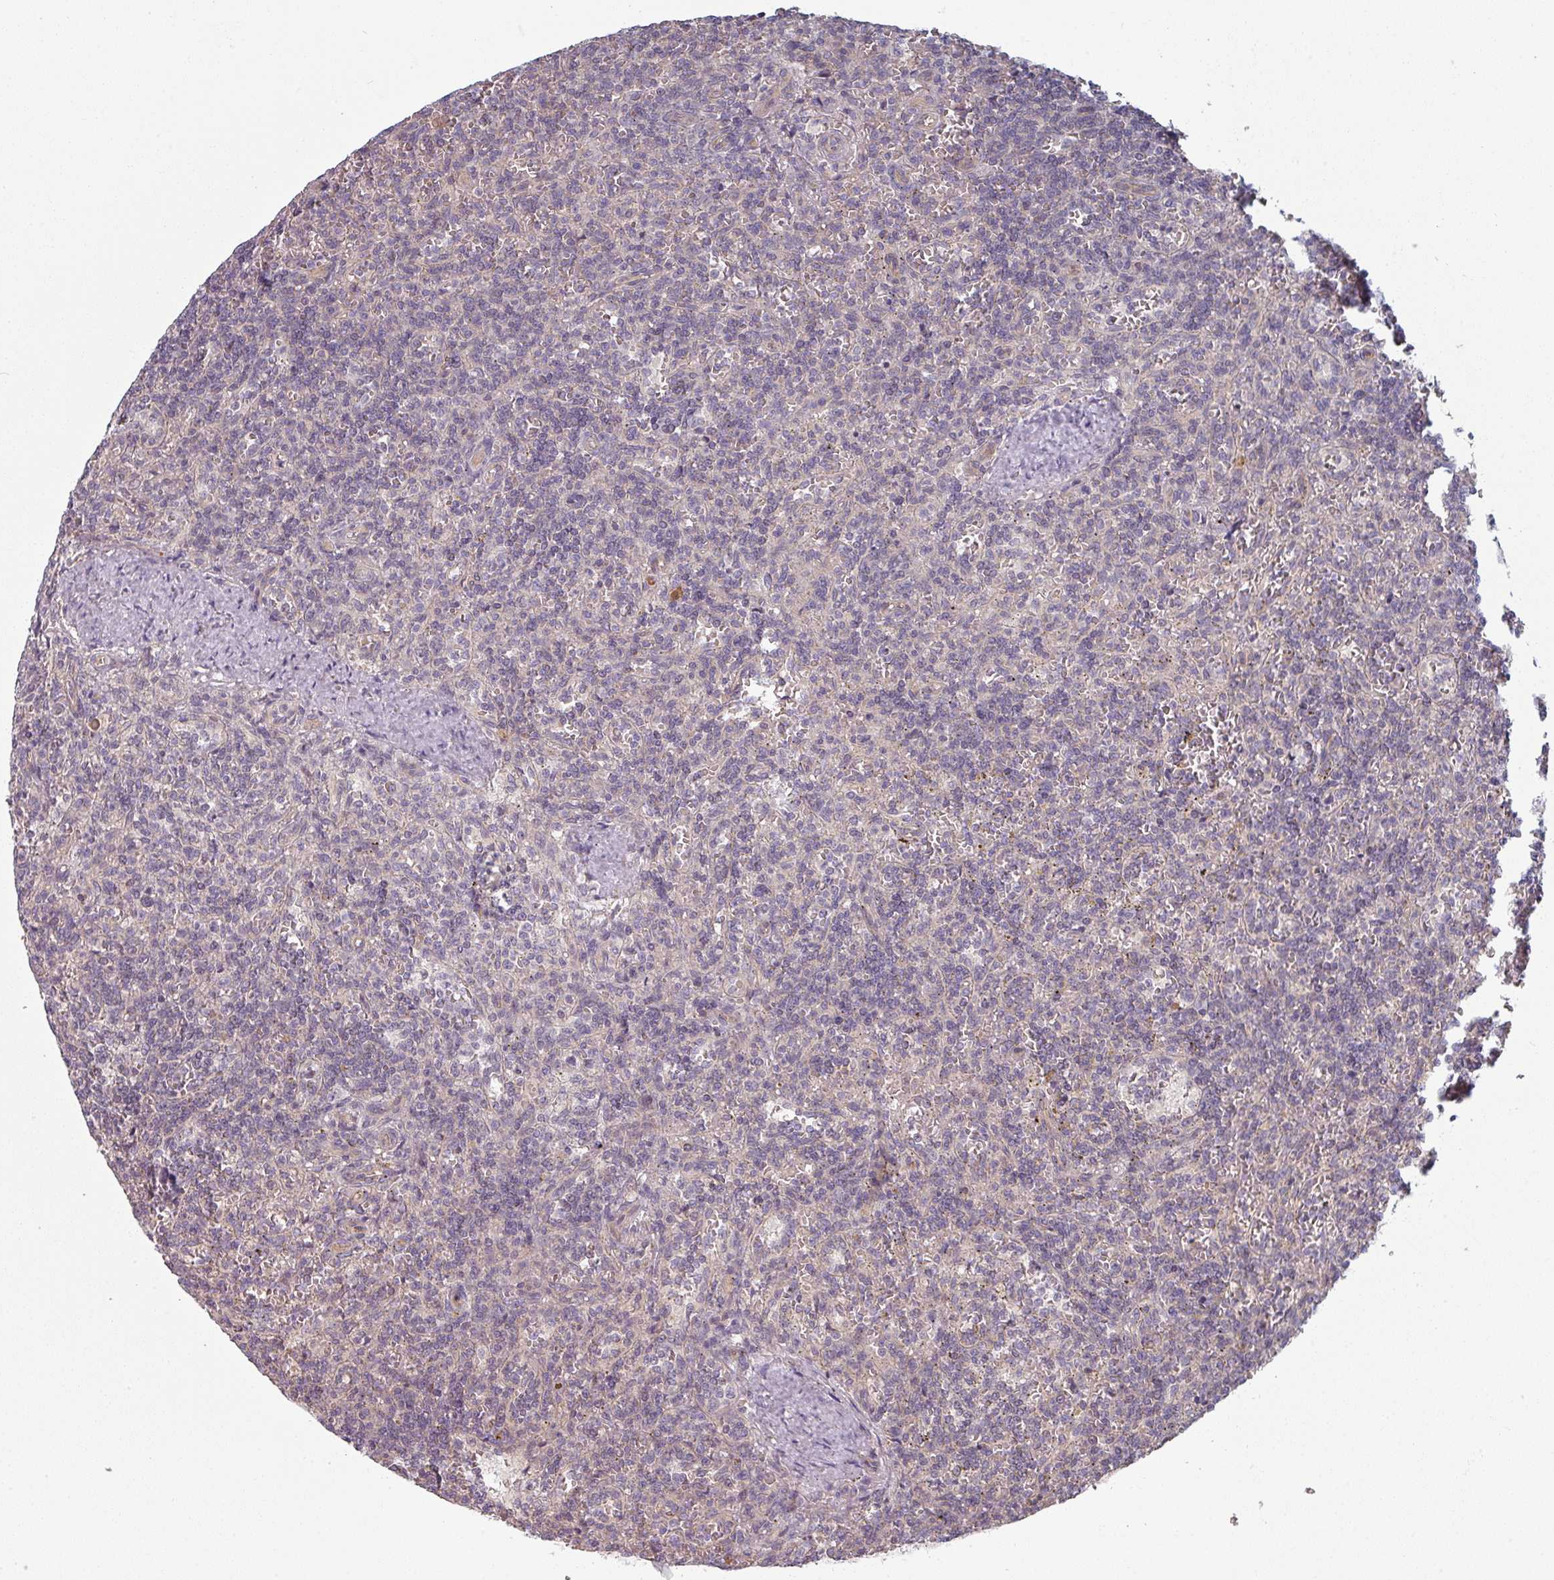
{"staining": {"intensity": "negative", "quantity": "none", "location": "none"}, "tissue": "lymphoma", "cell_type": "Tumor cells", "image_type": "cancer", "snomed": [{"axis": "morphology", "description": "Malignant lymphoma, non-Hodgkin's type, Low grade"}, {"axis": "topography", "description": "Spleen"}], "caption": "Immunohistochemical staining of lymphoma displays no significant positivity in tumor cells. The staining was performed using DAB to visualize the protein expression in brown, while the nuclei were stained in blue with hematoxylin (Magnification: 20x).", "gene": "PLEKHJ1", "patient": {"sex": "male", "age": 73}}